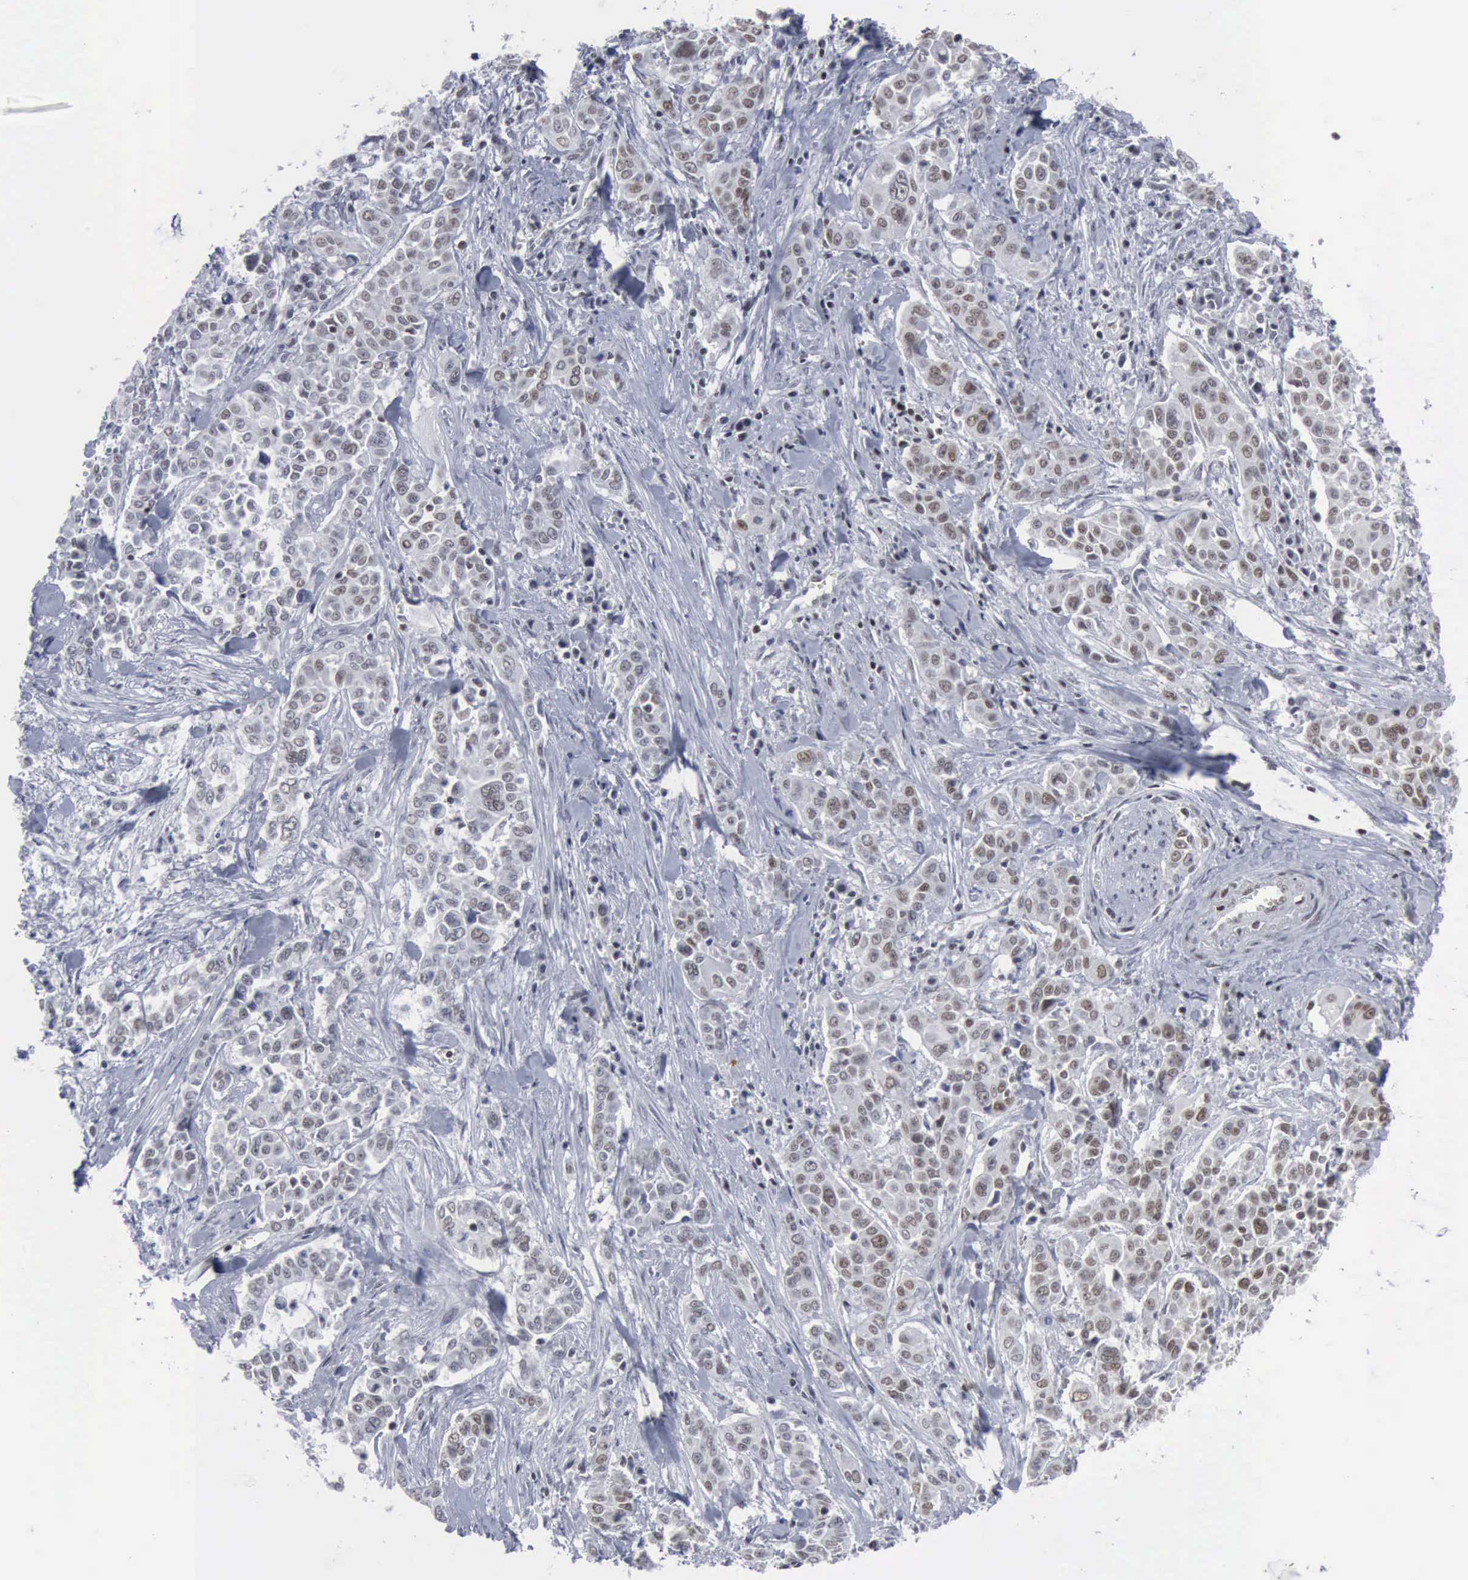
{"staining": {"intensity": "weak", "quantity": "25%-75%", "location": "nuclear"}, "tissue": "pancreatic cancer", "cell_type": "Tumor cells", "image_type": "cancer", "snomed": [{"axis": "morphology", "description": "Adenocarcinoma, NOS"}, {"axis": "topography", "description": "Pancreas"}], "caption": "High-power microscopy captured an IHC micrograph of pancreatic cancer, revealing weak nuclear expression in about 25%-75% of tumor cells.", "gene": "XPA", "patient": {"sex": "female", "age": 52}}